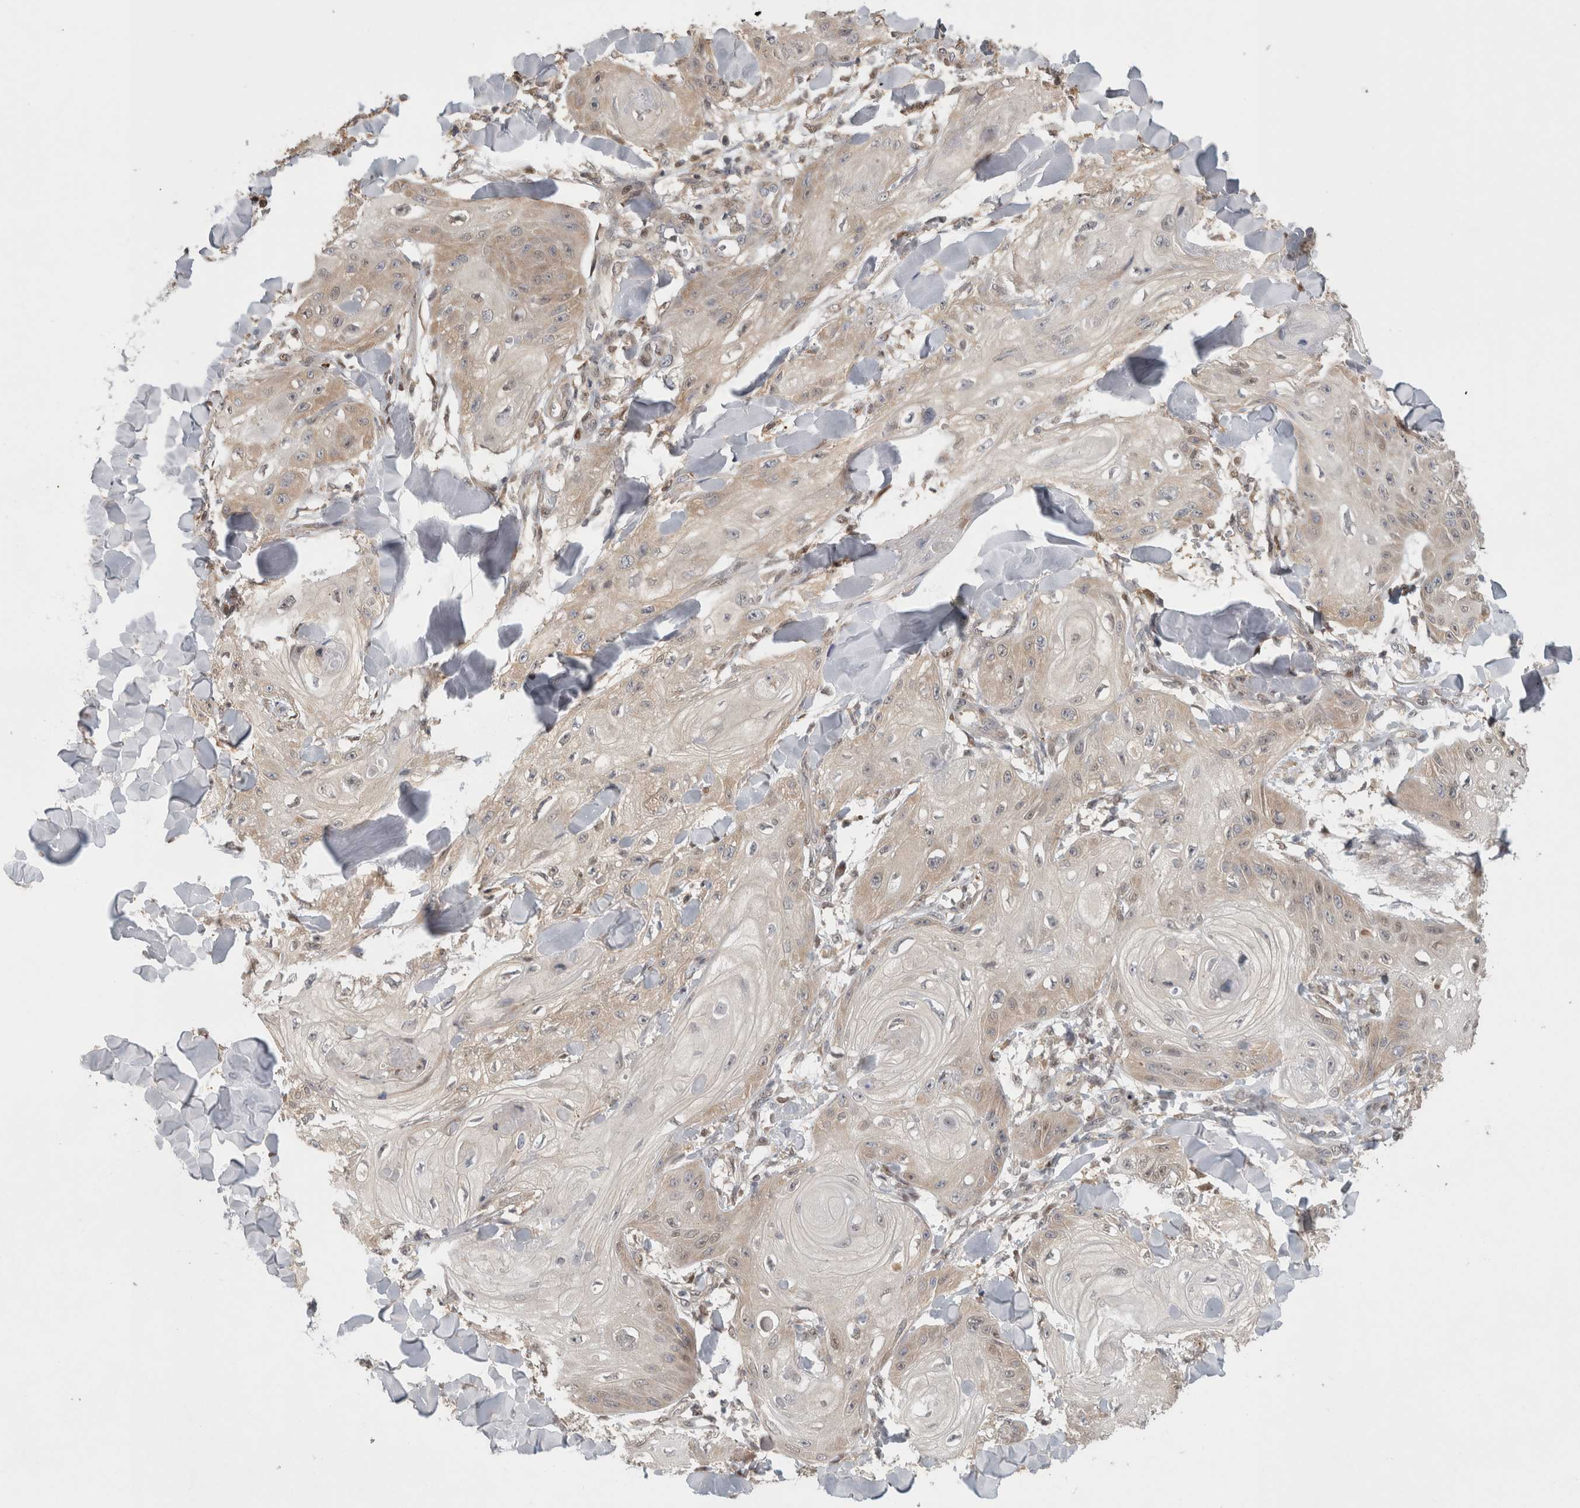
{"staining": {"intensity": "weak", "quantity": "<25%", "location": "cytoplasmic/membranous,nuclear"}, "tissue": "skin cancer", "cell_type": "Tumor cells", "image_type": "cancer", "snomed": [{"axis": "morphology", "description": "Squamous cell carcinoma, NOS"}, {"axis": "topography", "description": "Skin"}], "caption": "Immunohistochemistry (IHC) histopathology image of neoplastic tissue: human skin cancer stained with DAB (3,3'-diaminobenzidine) displays no significant protein positivity in tumor cells.", "gene": "PIGP", "patient": {"sex": "male", "age": 74}}